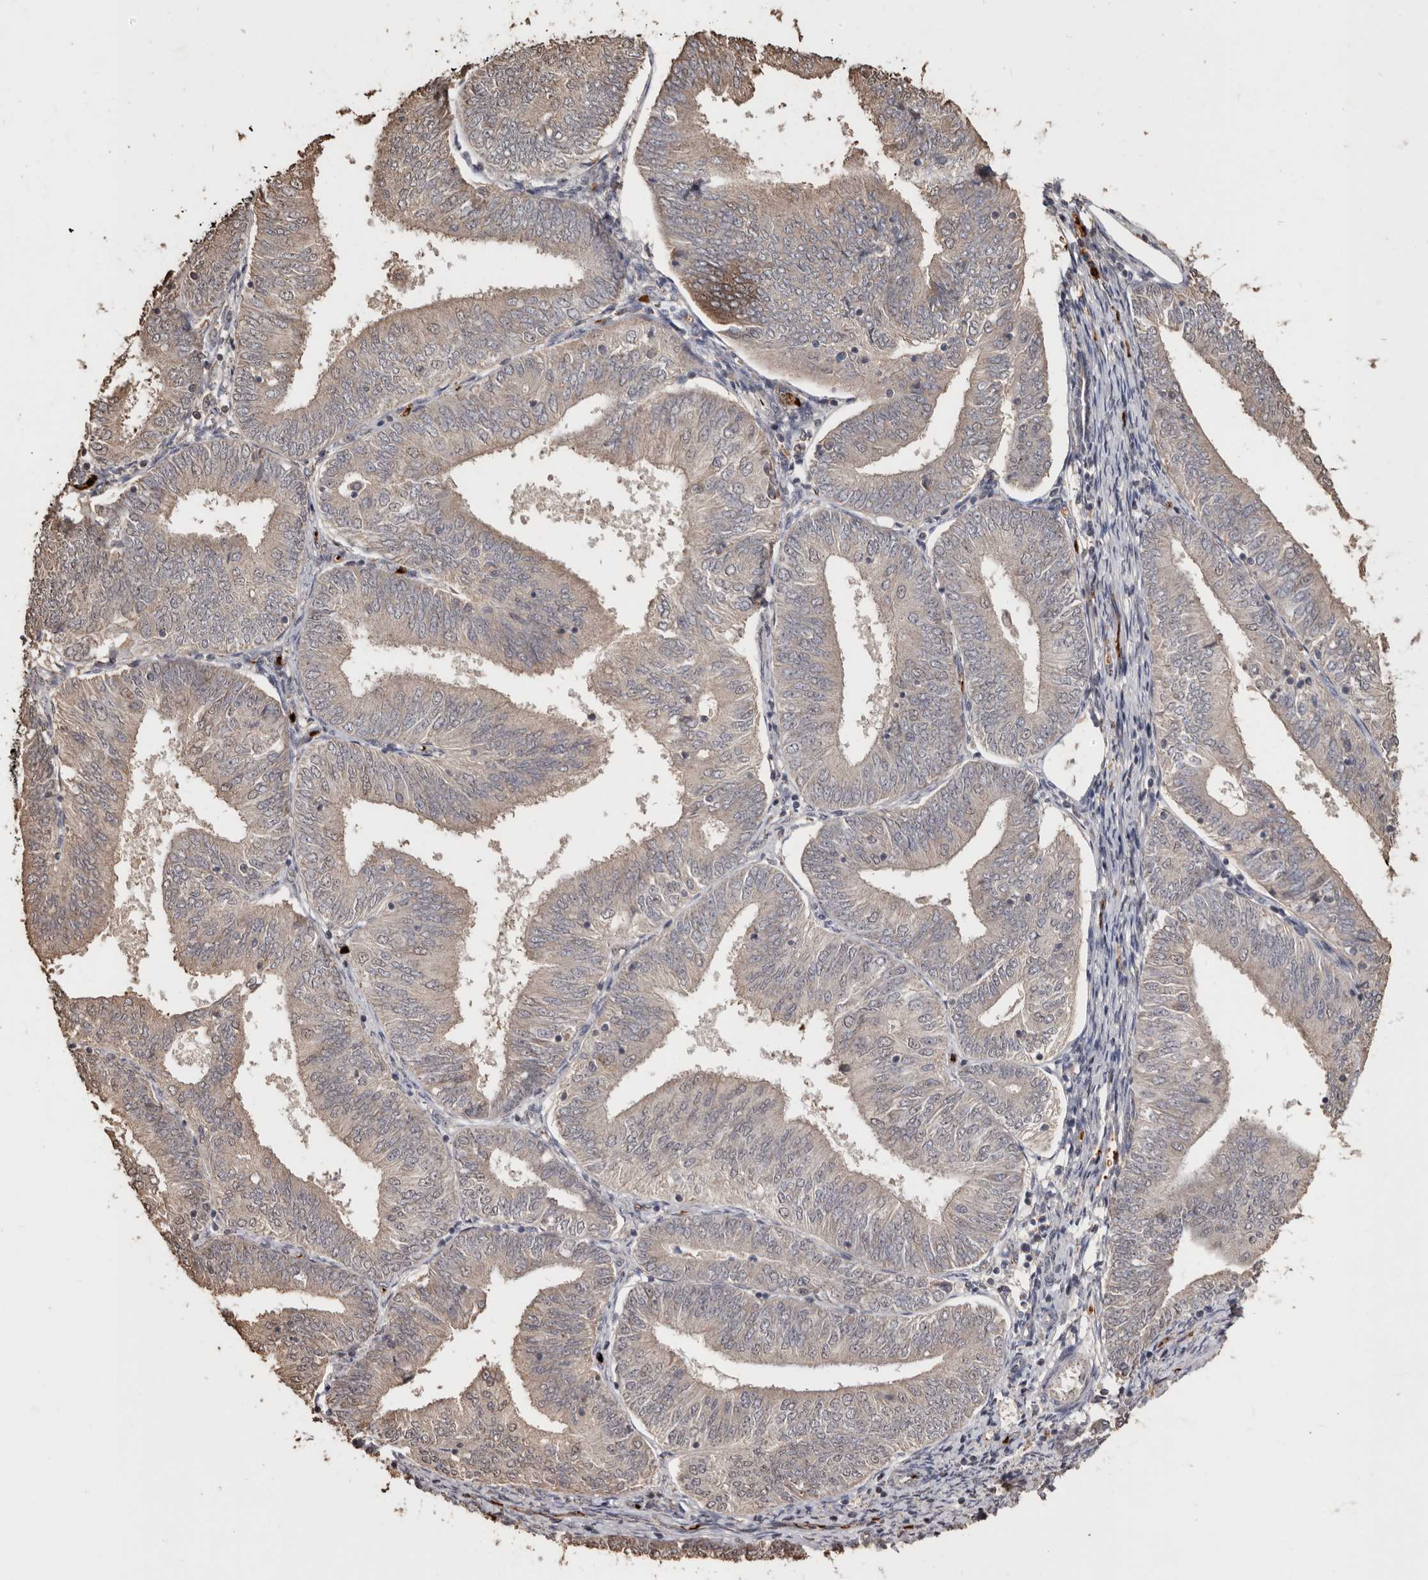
{"staining": {"intensity": "weak", "quantity": "<25%", "location": "cytoplasmic/membranous"}, "tissue": "endometrial cancer", "cell_type": "Tumor cells", "image_type": "cancer", "snomed": [{"axis": "morphology", "description": "Adenocarcinoma, NOS"}, {"axis": "topography", "description": "Endometrium"}], "caption": "DAB immunohistochemical staining of human endometrial cancer displays no significant positivity in tumor cells. (DAB (3,3'-diaminobenzidine) immunohistochemistry (IHC) with hematoxylin counter stain).", "gene": "GRAMD2A", "patient": {"sex": "female", "age": 58}}